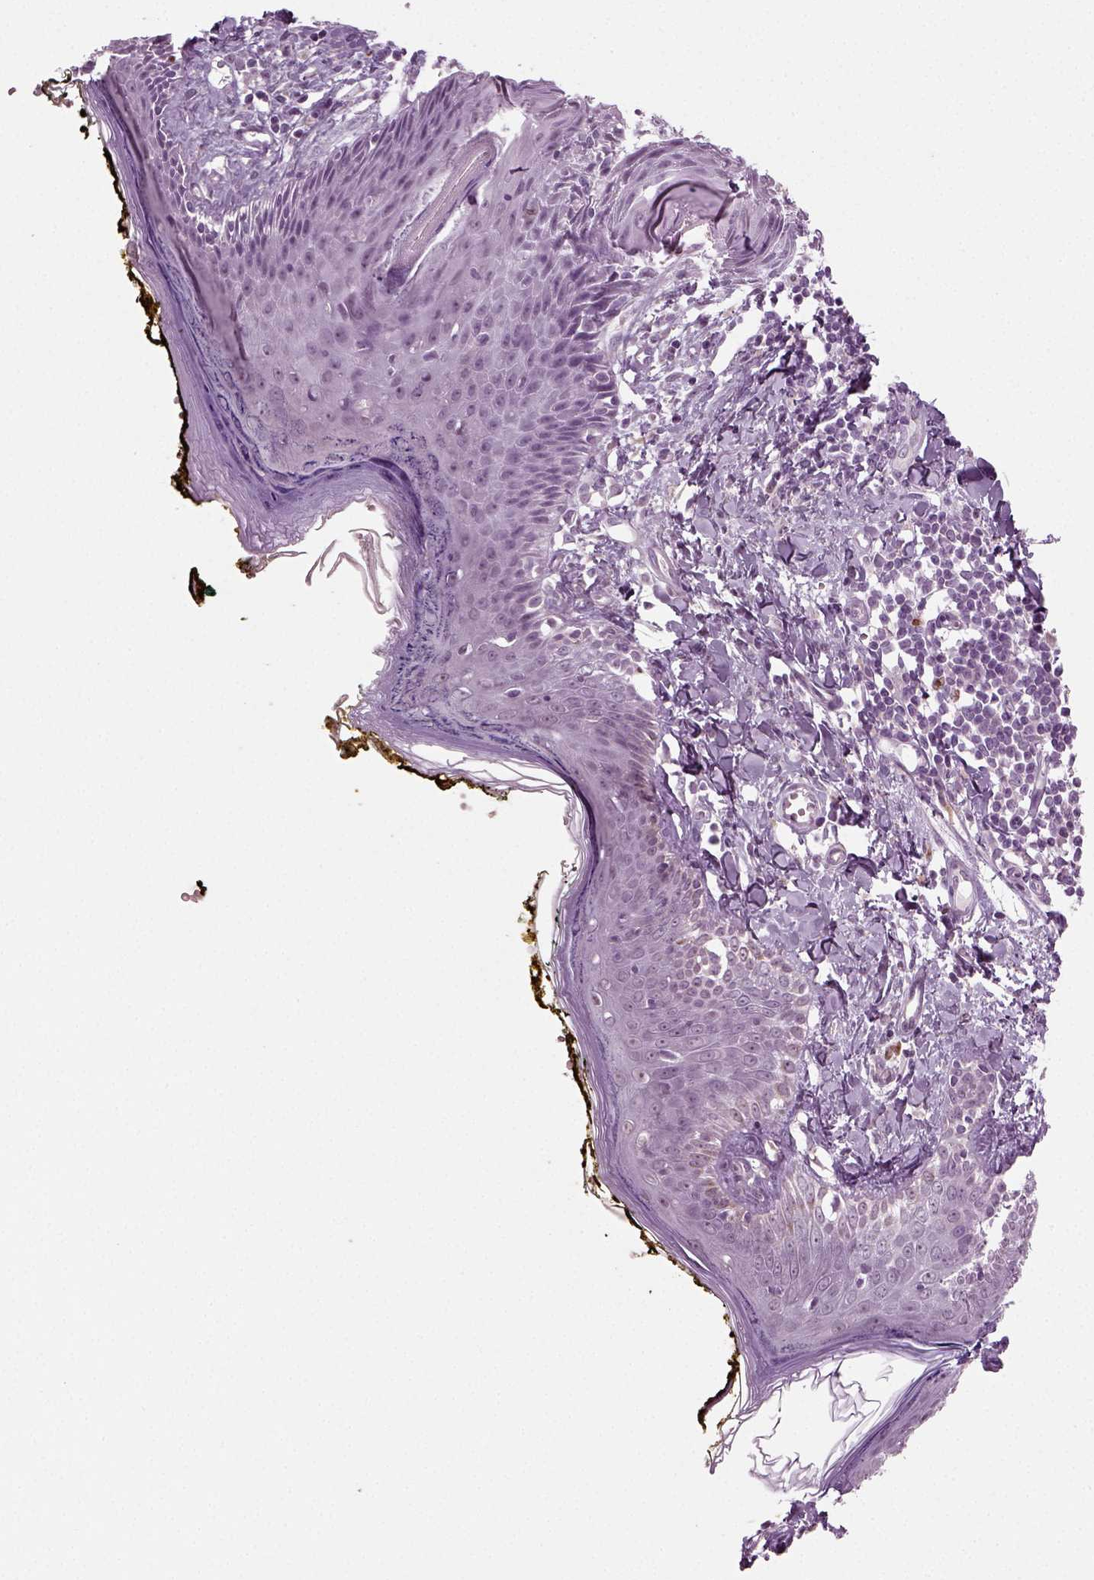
{"staining": {"intensity": "negative", "quantity": "none", "location": "none"}, "tissue": "skin", "cell_type": "Fibroblasts", "image_type": "normal", "snomed": [{"axis": "morphology", "description": "Normal tissue, NOS"}, {"axis": "topography", "description": "Skin"}], "caption": "DAB immunohistochemical staining of benign skin displays no significant expression in fibroblasts. (DAB immunohistochemistry (IHC) visualized using brightfield microscopy, high magnification).", "gene": "SYNGAP1", "patient": {"sex": "male", "age": 76}}